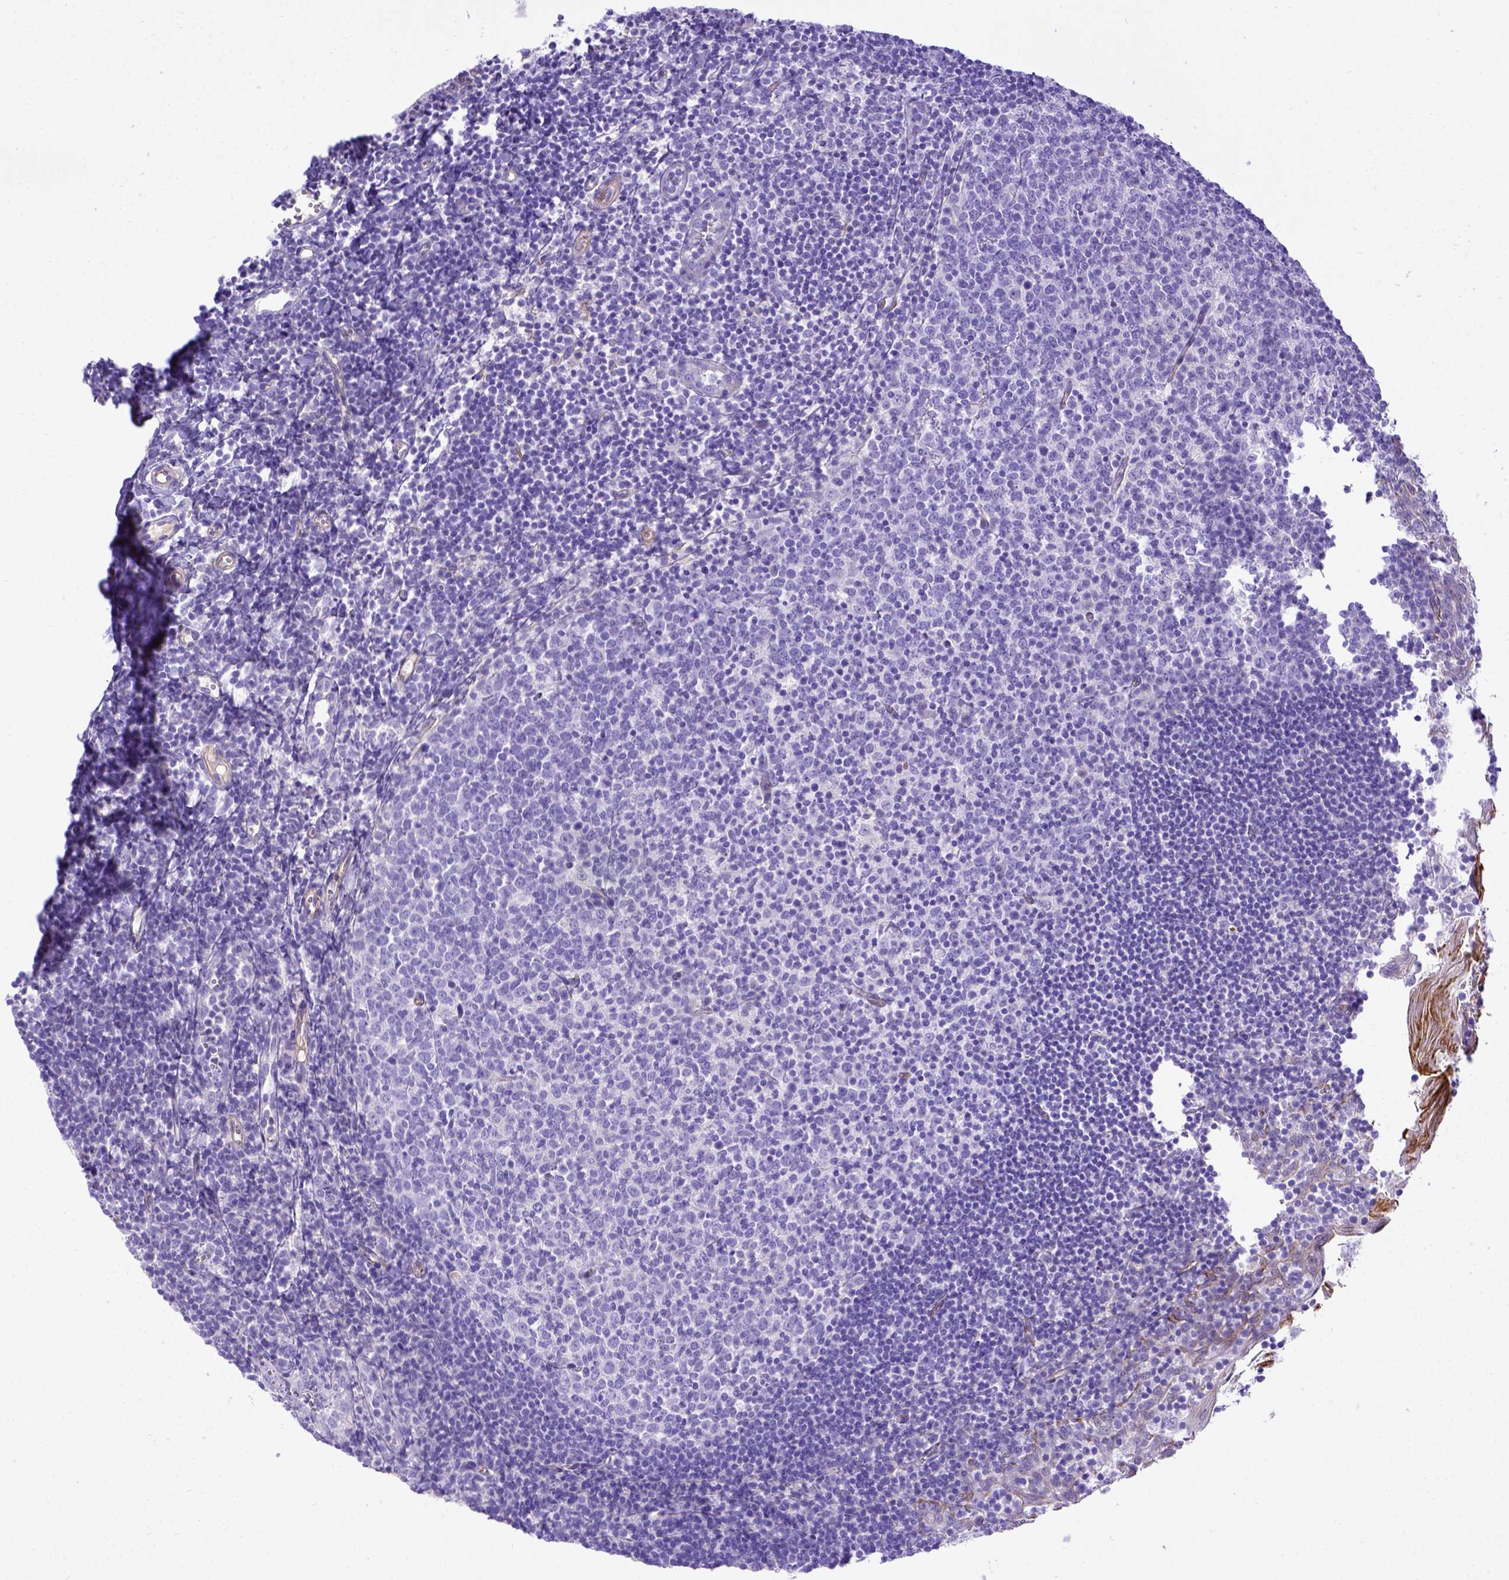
{"staining": {"intensity": "negative", "quantity": "none", "location": "none"}, "tissue": "lymph node", "cell_type": "Germinal center cells", "image_type": "normal", "snomed": [{"axis": "morphology", "description": "Normal tissue, NOS"}, {"axis": "topography", "description": "Lymph node"}], "caption": "The IHC image has no significant positivity in germinal center cells of lymph node.", "gene": "LRRC18", "patient": {"sex": "female", "age": 21}}